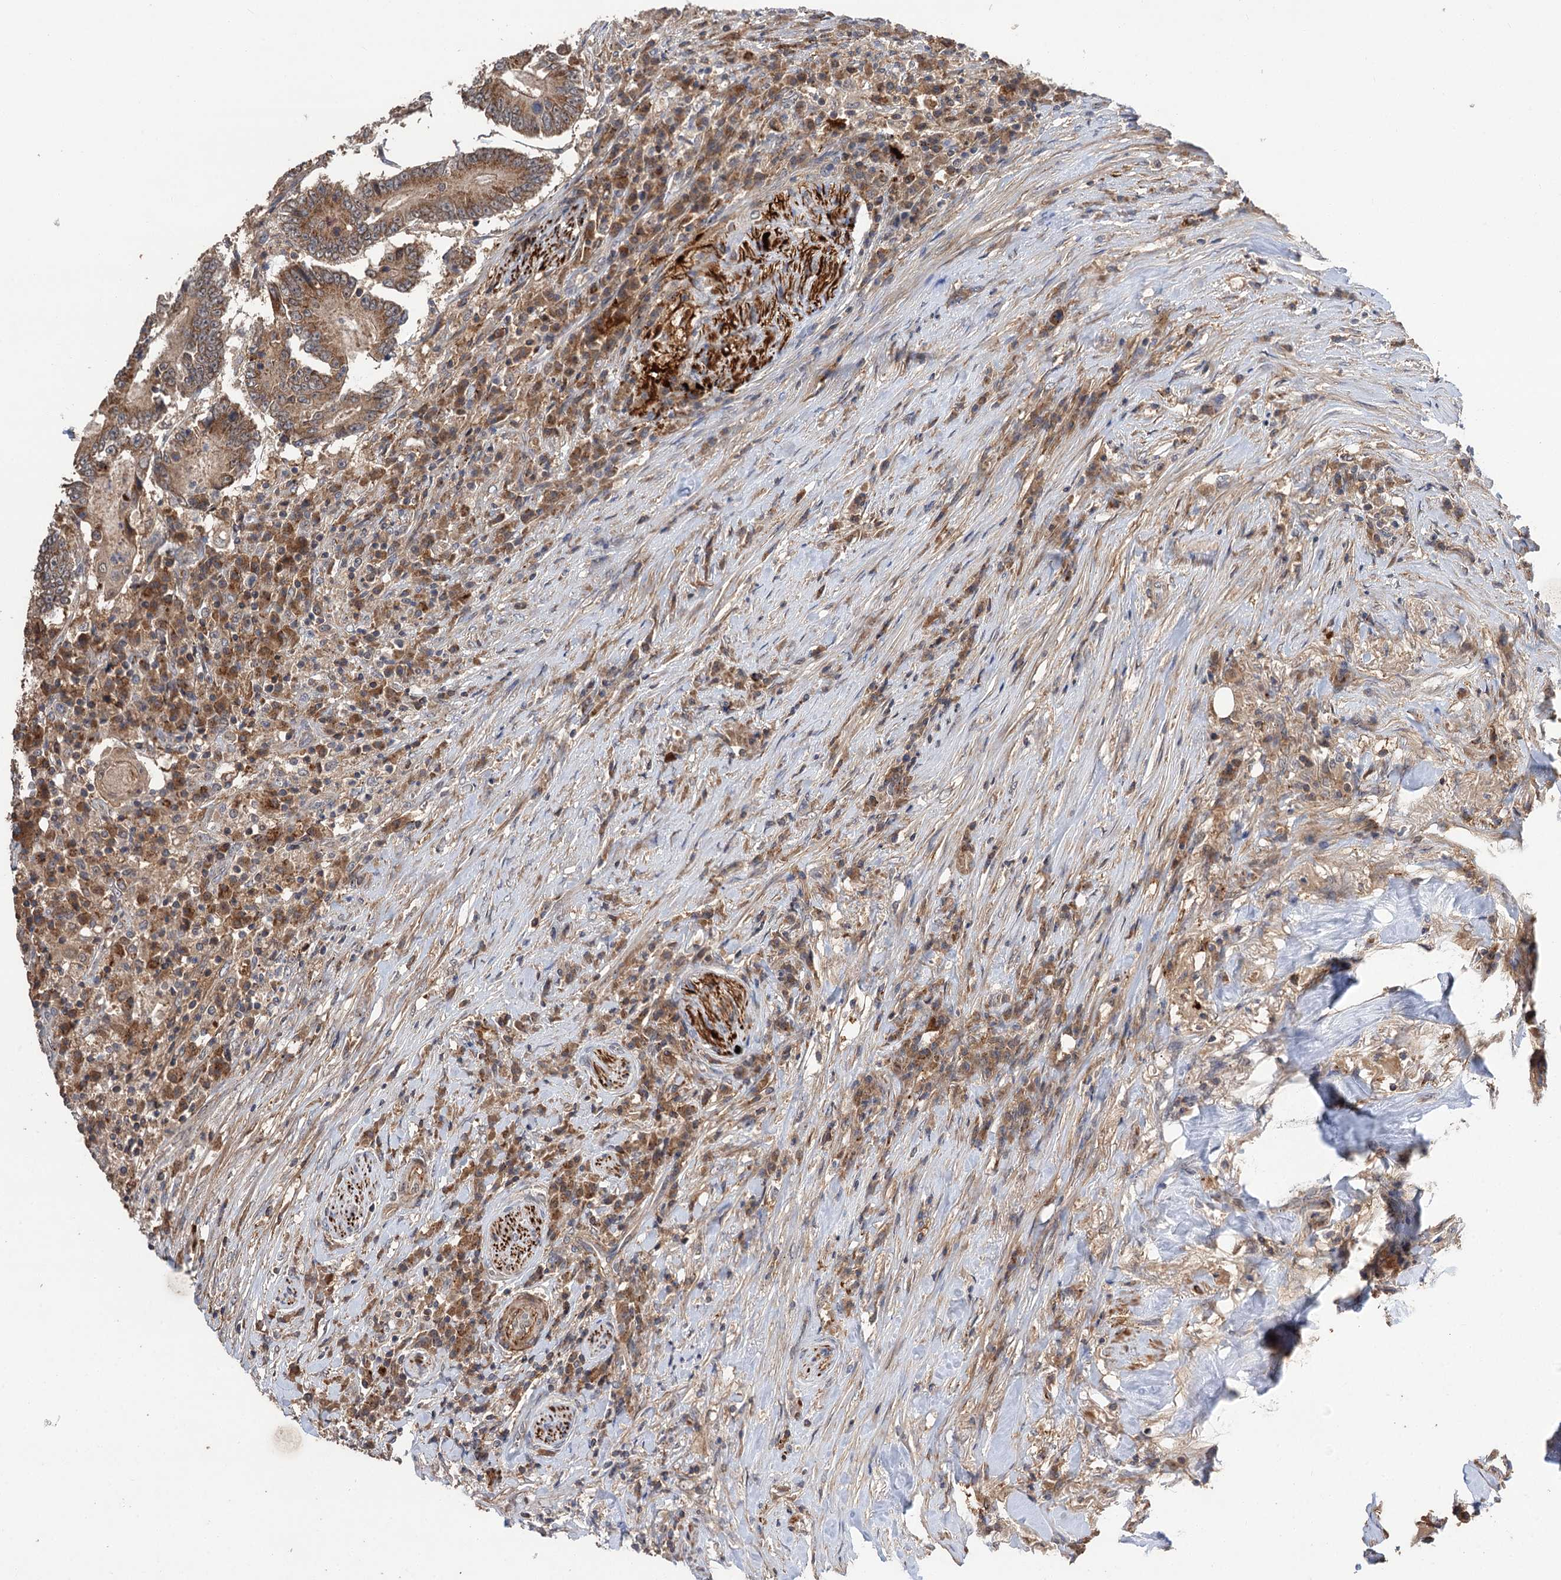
{"staining": {"intensity": "moderate", "quantity": ">75%", "location": "cytoplasmic/membranous"}, "tissue": "colorectal cancer", "cell_type": "Tumor cells", "image_type": "cancer", "snomed": [{"axis": "morphology", "description": "Adenocarcinoma, NOS"}, {"axis": "topography", "description": "Colon"}], "caption": "The micrograph reveals a brown stain indicating the presence of a protein in the cytoplasmic/membranous of tumor cells in colorectal cancer (adenocarcinoma).", "gene": "FBXW8", "patient": {"sex": "male", "age": 83}}